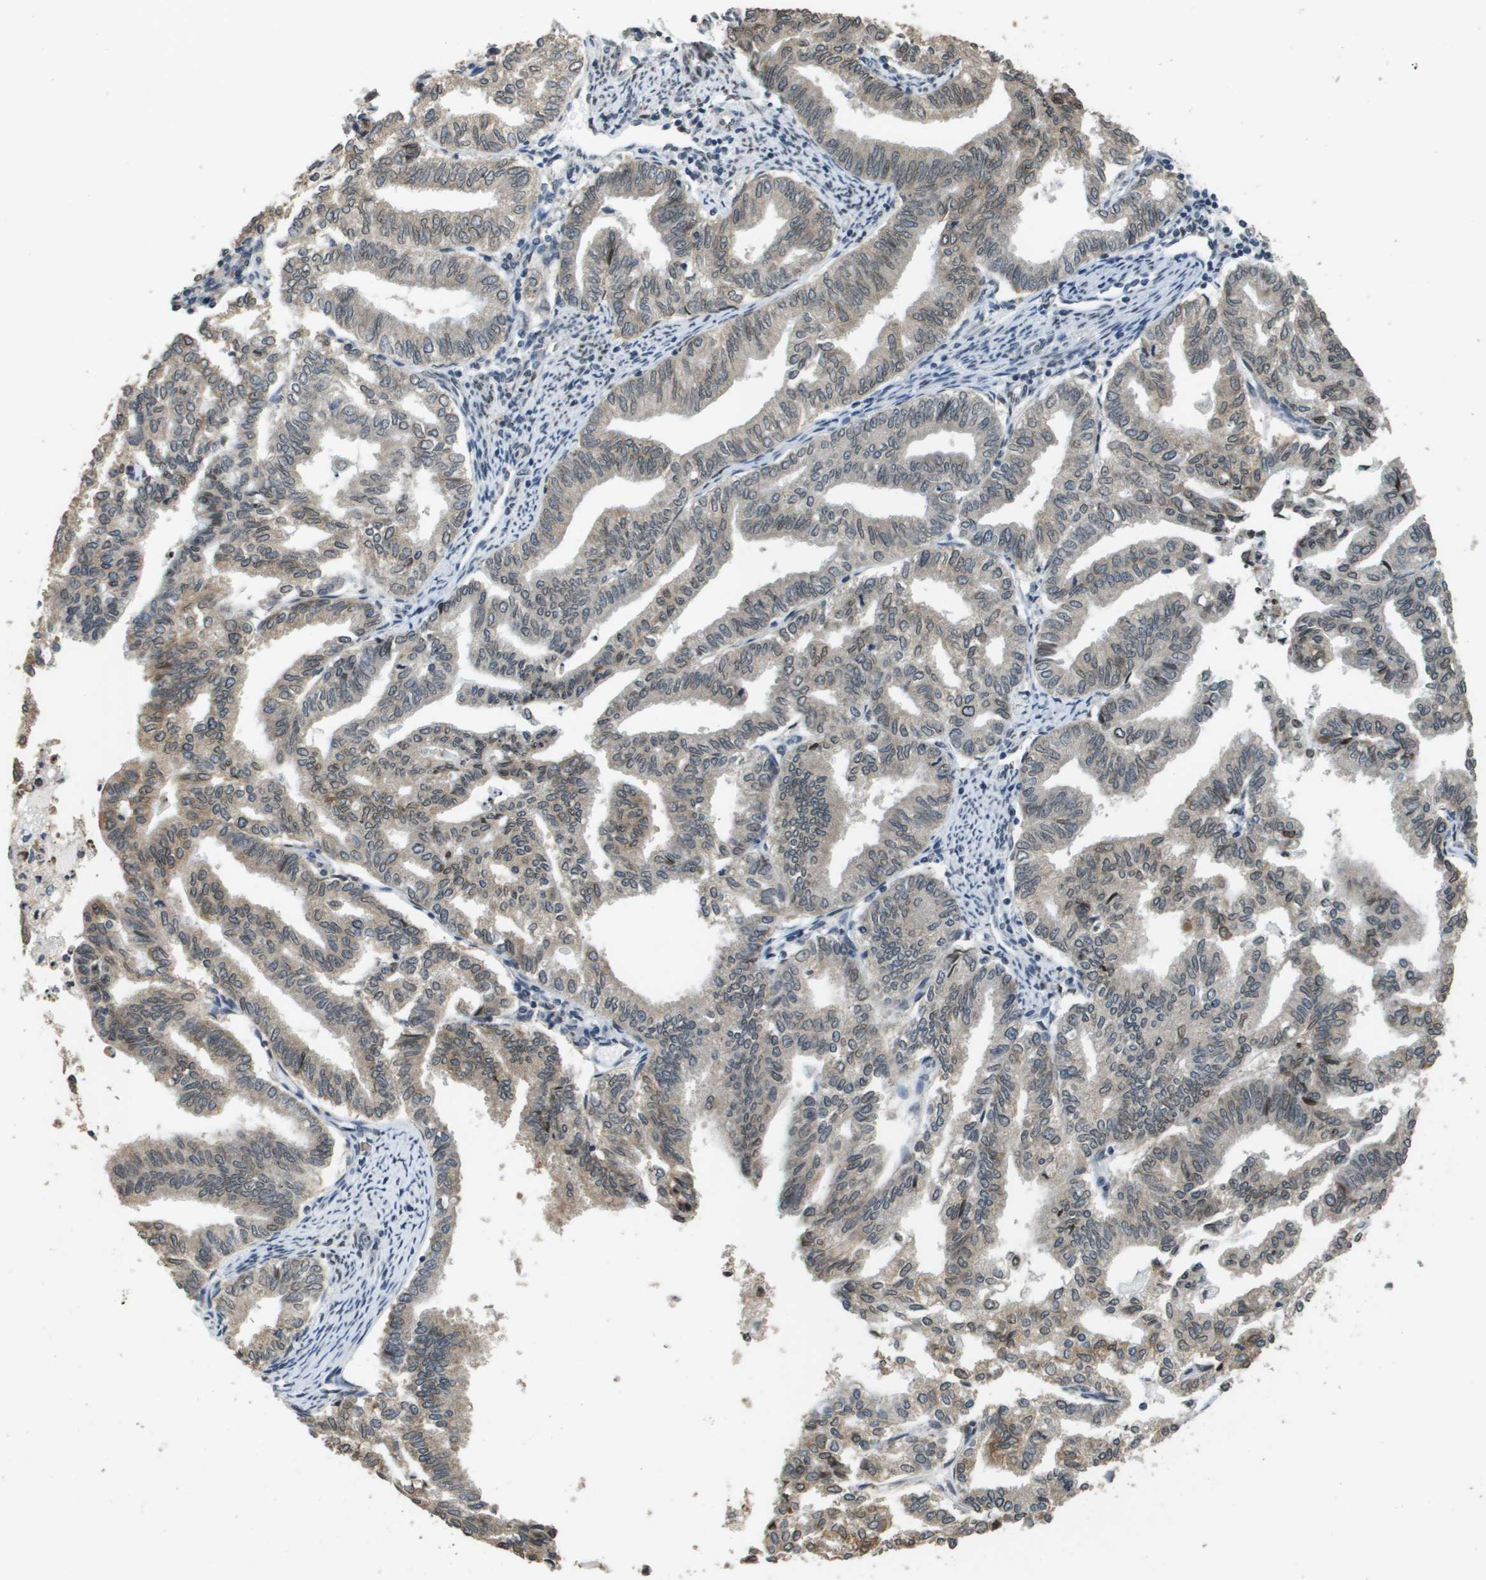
{"staining": {"intensity": "weak", "quantity": "25%-75%", "location": "cytoplasmic/membranous"}, "tissue": "endometrial cancer", "cell_type": "Tumor cells", "image_type": "cancer", "snomed": [{"axis": "morphology", "description": "Adenocarcinoma, NOS"}, {"axis": "topography", "description": "Endometrium"}], "caption": "Approximately 25%-75% of tumor cells in human endometrial cancer display weak cytoplasmic/membranous protein staining as visualized by brown immunohistochemical staining.", "gene": "FANCC", "patient": {"sex": "female", "age": 79}}